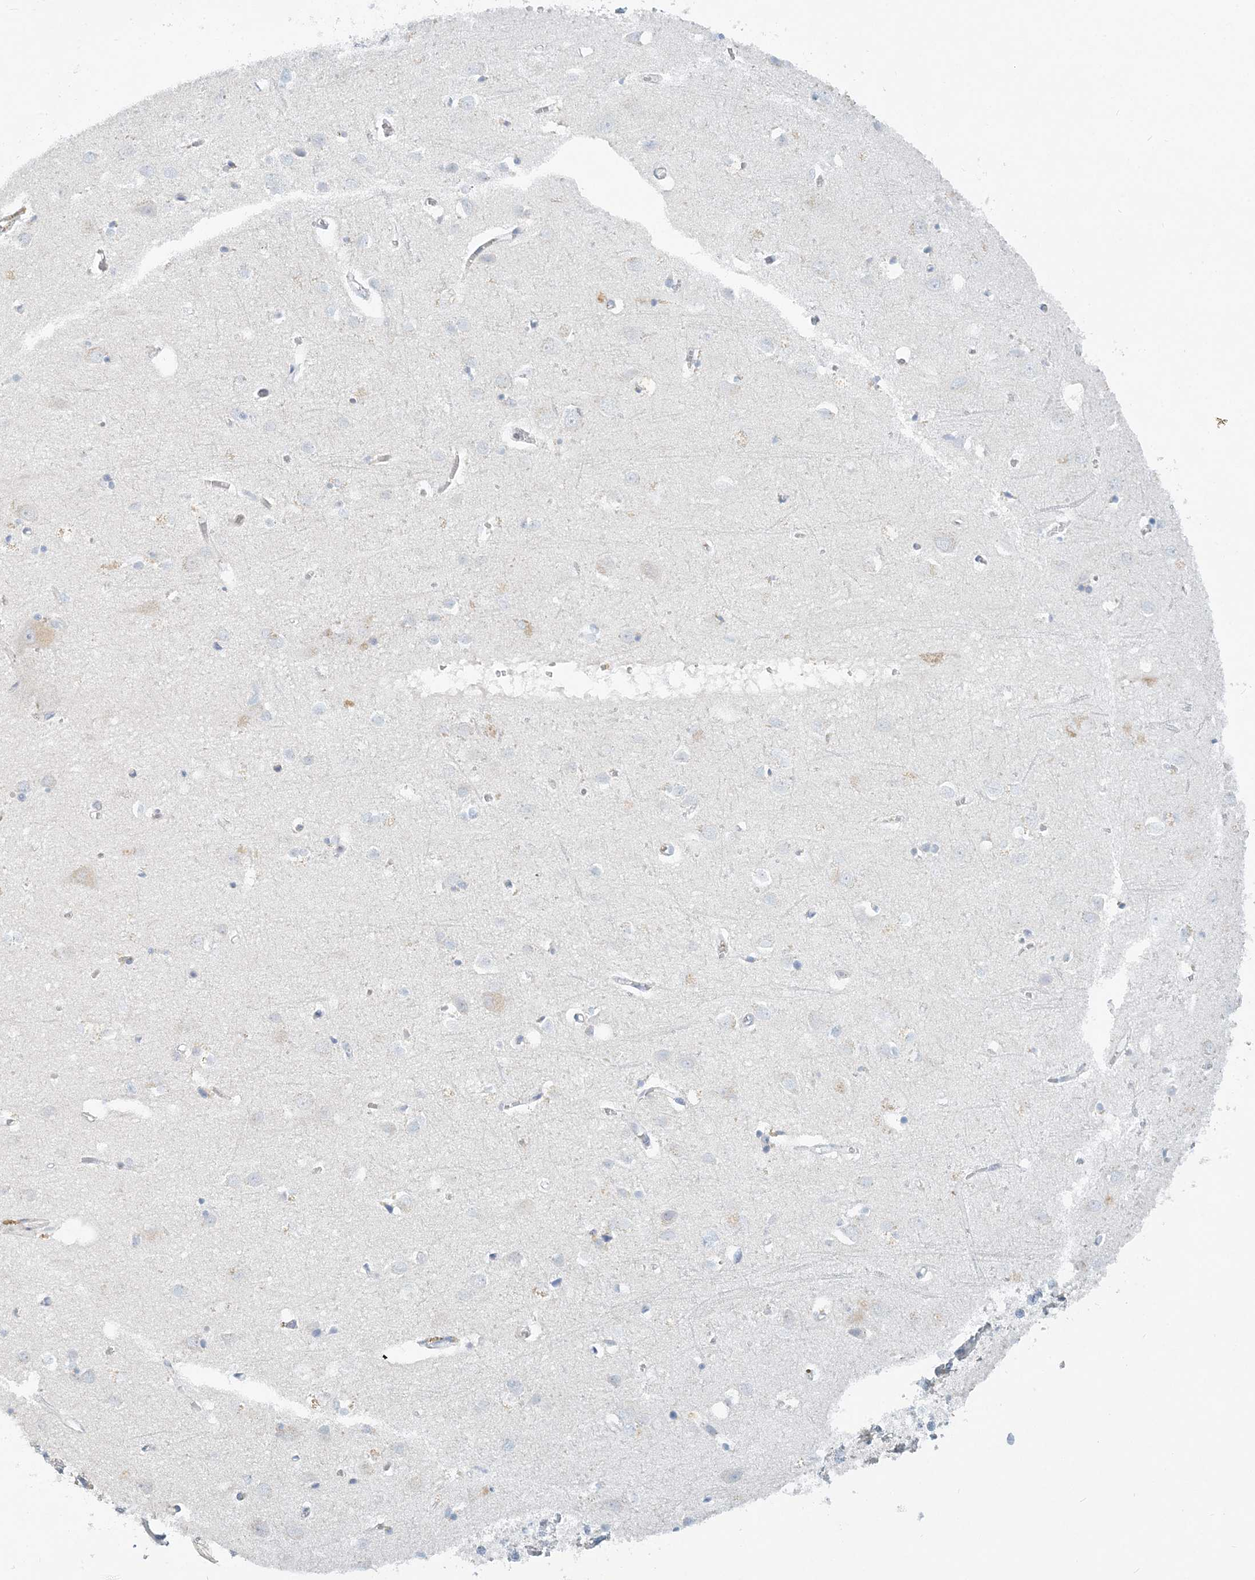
{"staining": {"intensity": "negative", "quantity": "none", "location": "none"}, "tissue": "cerebral cortex", "cell_type": "Endothelial cells", "image_type": "normal", "snomed": [{"axis": "morphology", "description": "Normal tissue, NOS"}, {"axis": "topography", "description": "Cerebral cortex"}], "caption": "Immunohistochemistry of normal cerebral cortex exhibits no positivity in endothelial cells. (DAB immunohistochemistry (IHC), high magnification).", "gene": "NAA11", "patient": {"sex": "female", "age": 64}}